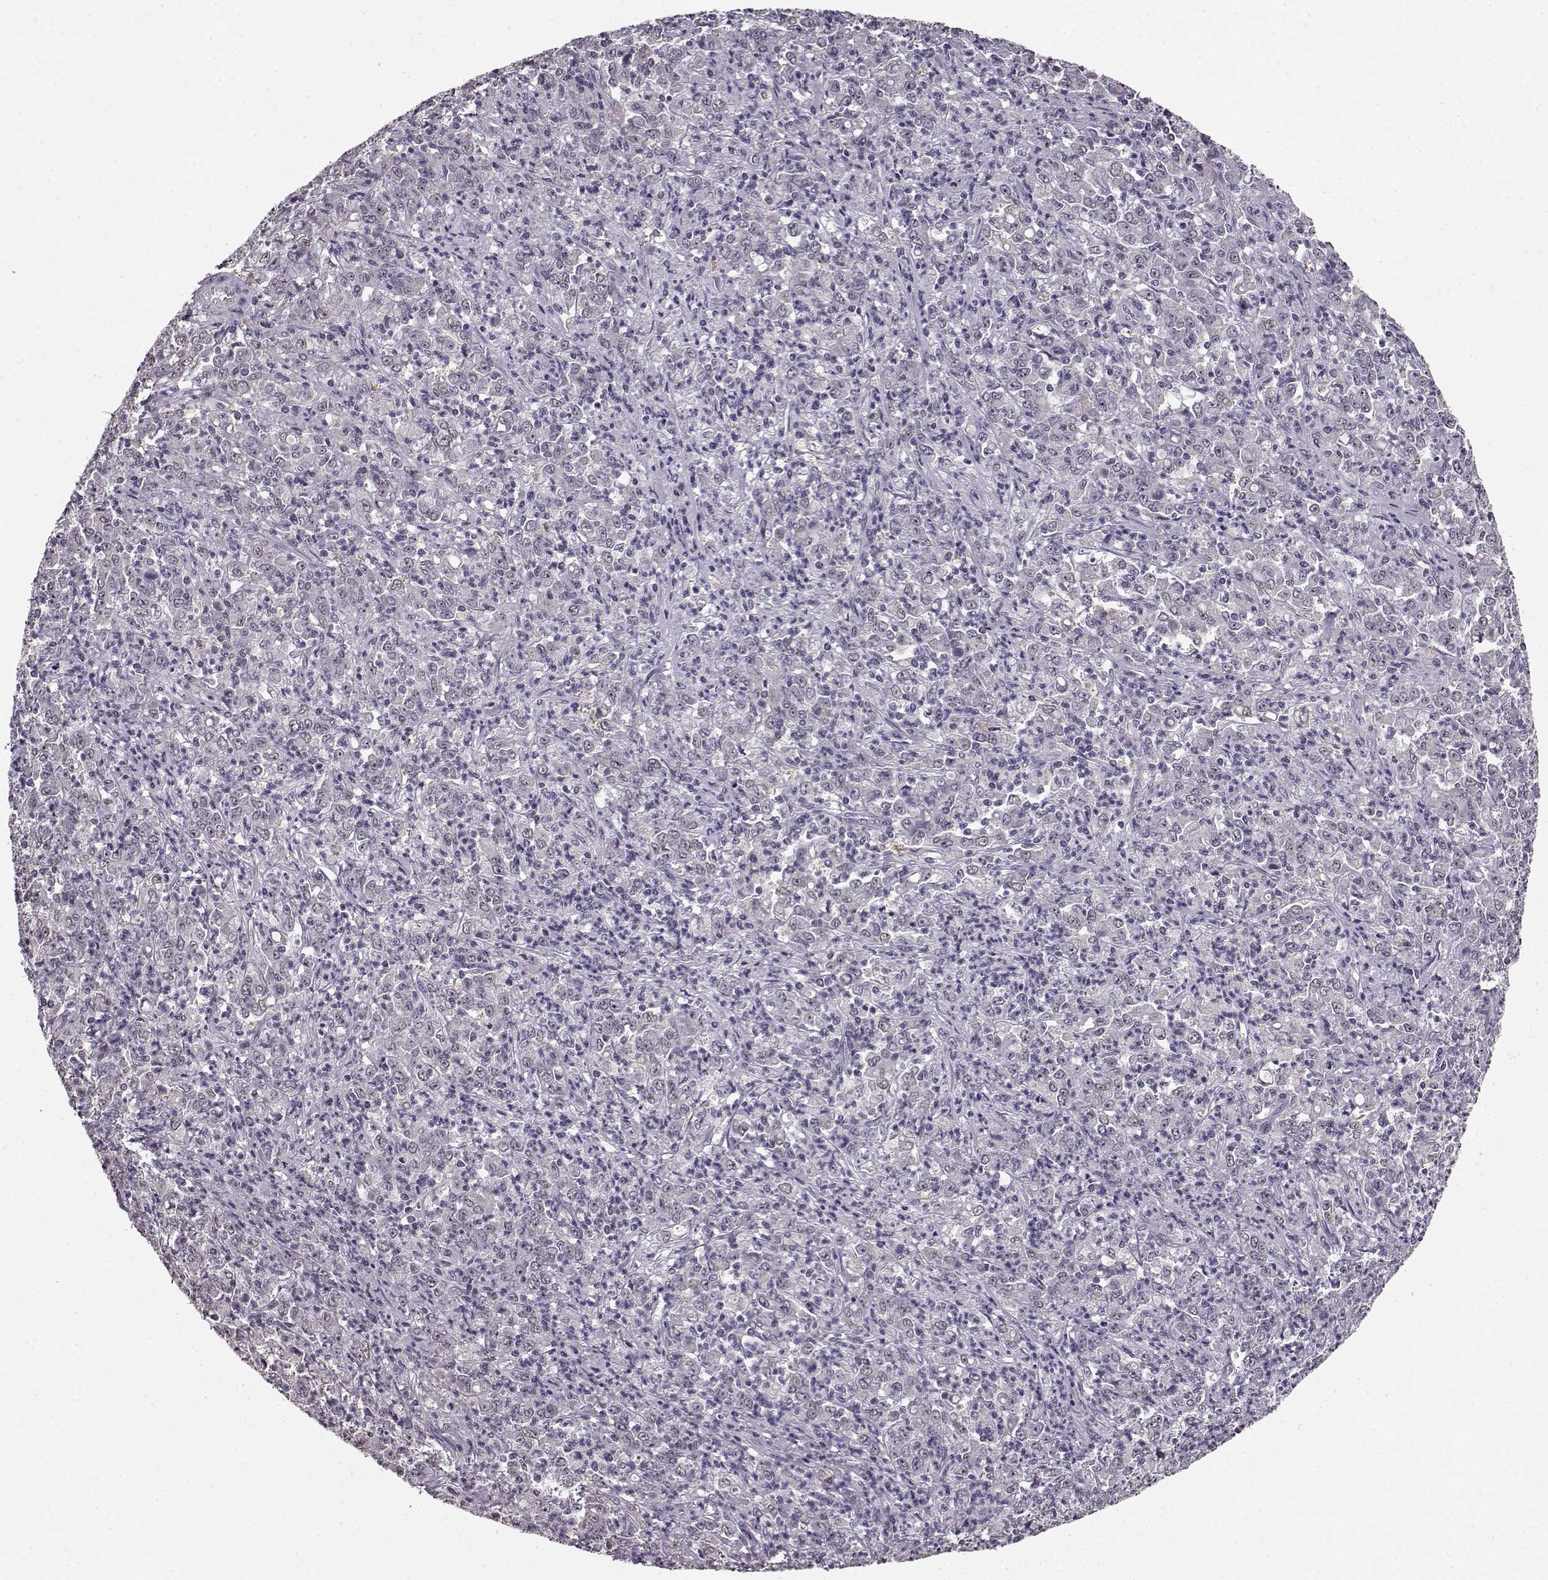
{"staining": {"intensity": "negative", "quantity": "none", "location": "none"}, "tissue": "stomach cancer", "cell_type": "Tumor cells", "image_type": "cancer", "snomed": [{"axis": "morphology", "description": "Adenocarcinoma, NOS"}, {"axis": "topography", "description": "Stomach, lower"}], "caption": "Immunohistochemical staining of stomach adenocarcinoma reveals no significant expression in tumor cells.", "gene": "RP1L1", "patient": {"sex": "female", "age": 71}}